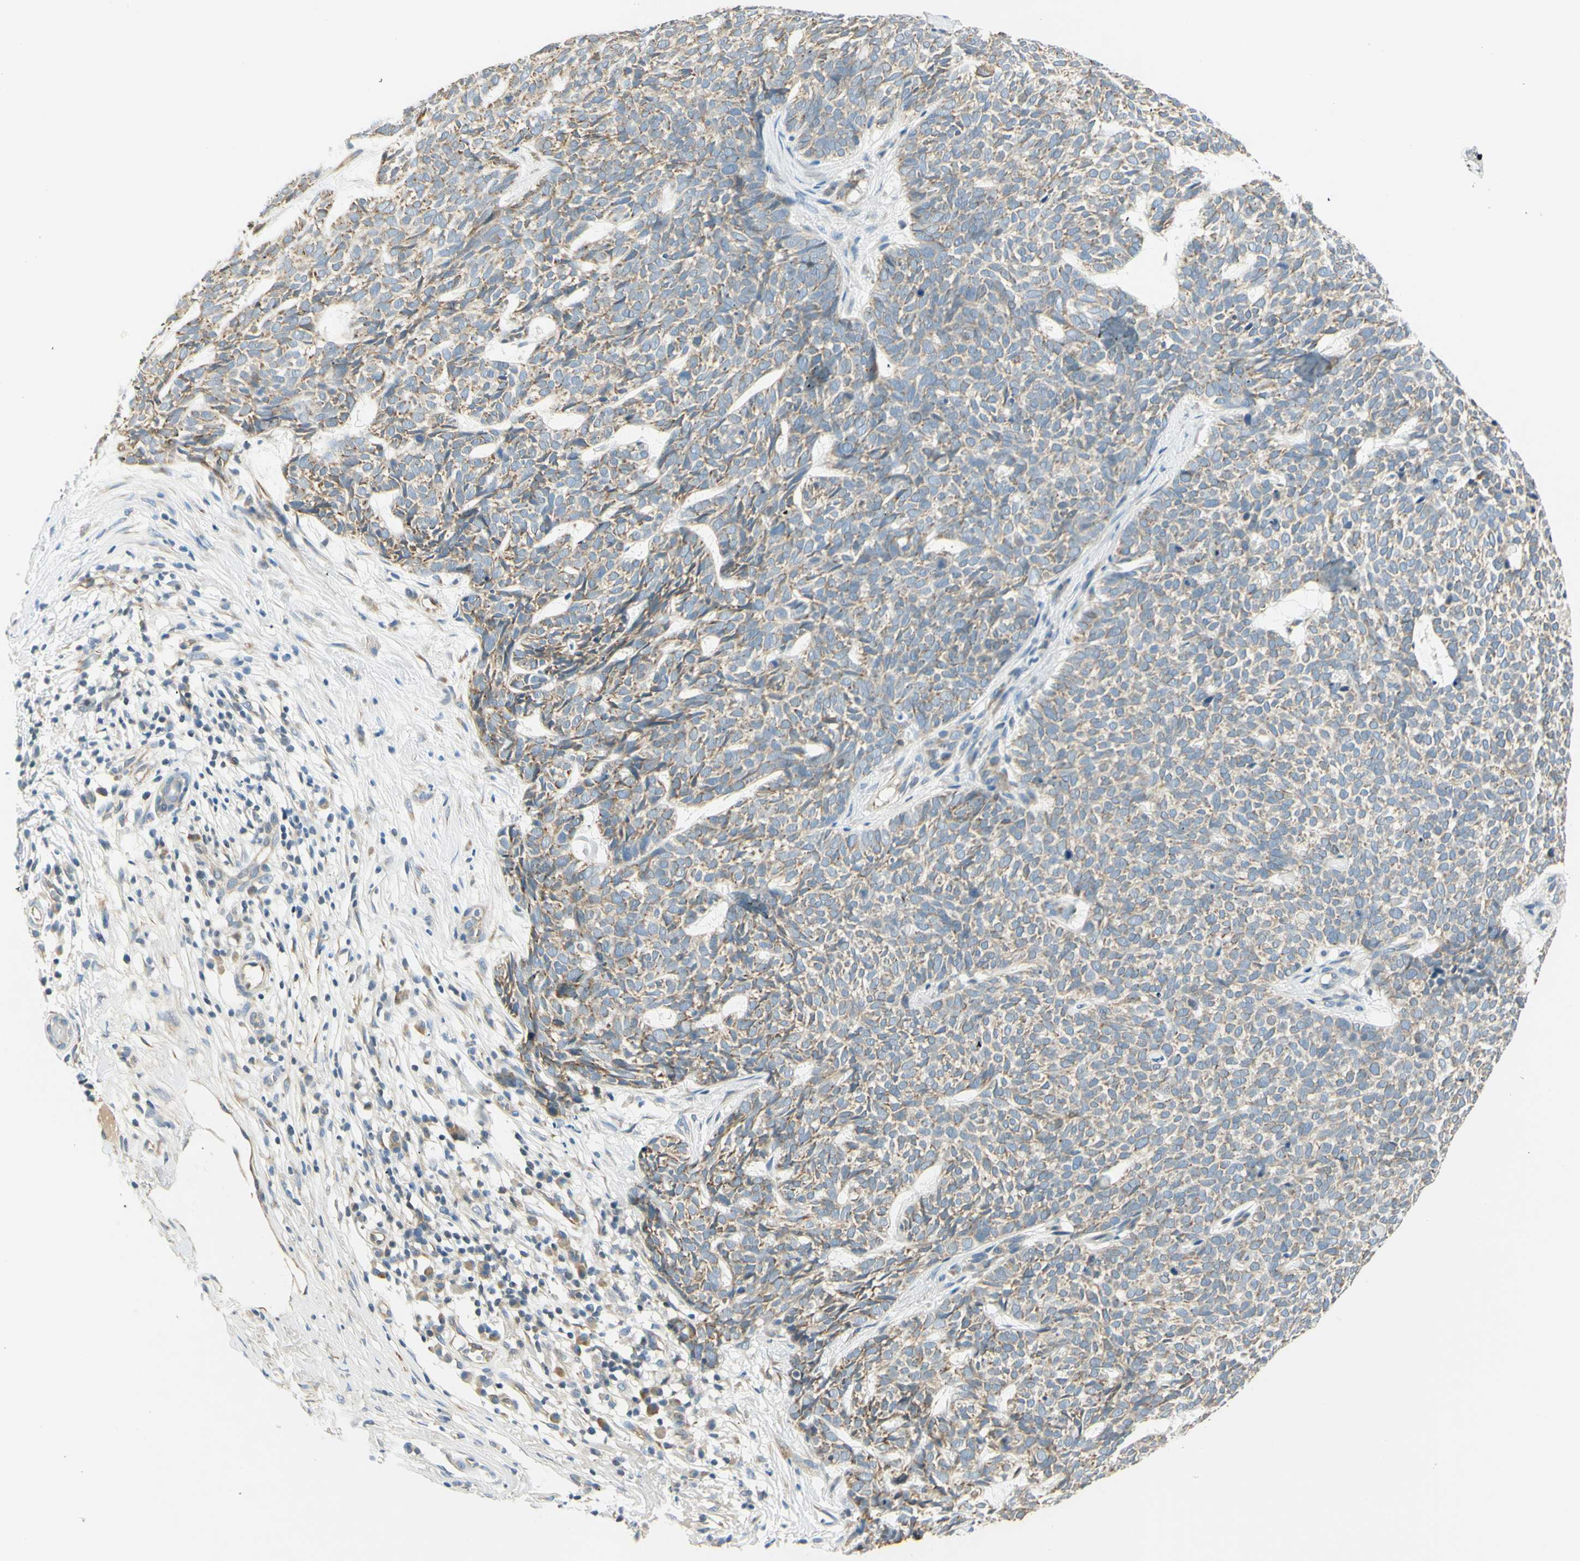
{"staining": {"intensity": "weak", "quantity": "25%-75%", "location": "cytoplasmic/membranous"}, "tissue": "skin cancer", "cell_type": "Tumor cells", "image_type": "cancer", "snomed": [{"axis": "morphology", "description": "Basal cell carcinoma"}, {"axis": "topography", "description": "Skin"}], "caption": "Protein staining displays weak cytoplasmic/membranous staining in about 25%-75% of tumor cells in skin cancer. The staining was performed using DAB (3,3'-diaminobenzidine) to visualize the protein expression in brown, while the nuclei were stained in blue with hematoxylin (Magnification: 20x).", "gene": "IGDCC4", "patient": {"sex": "female", "age": 84}}